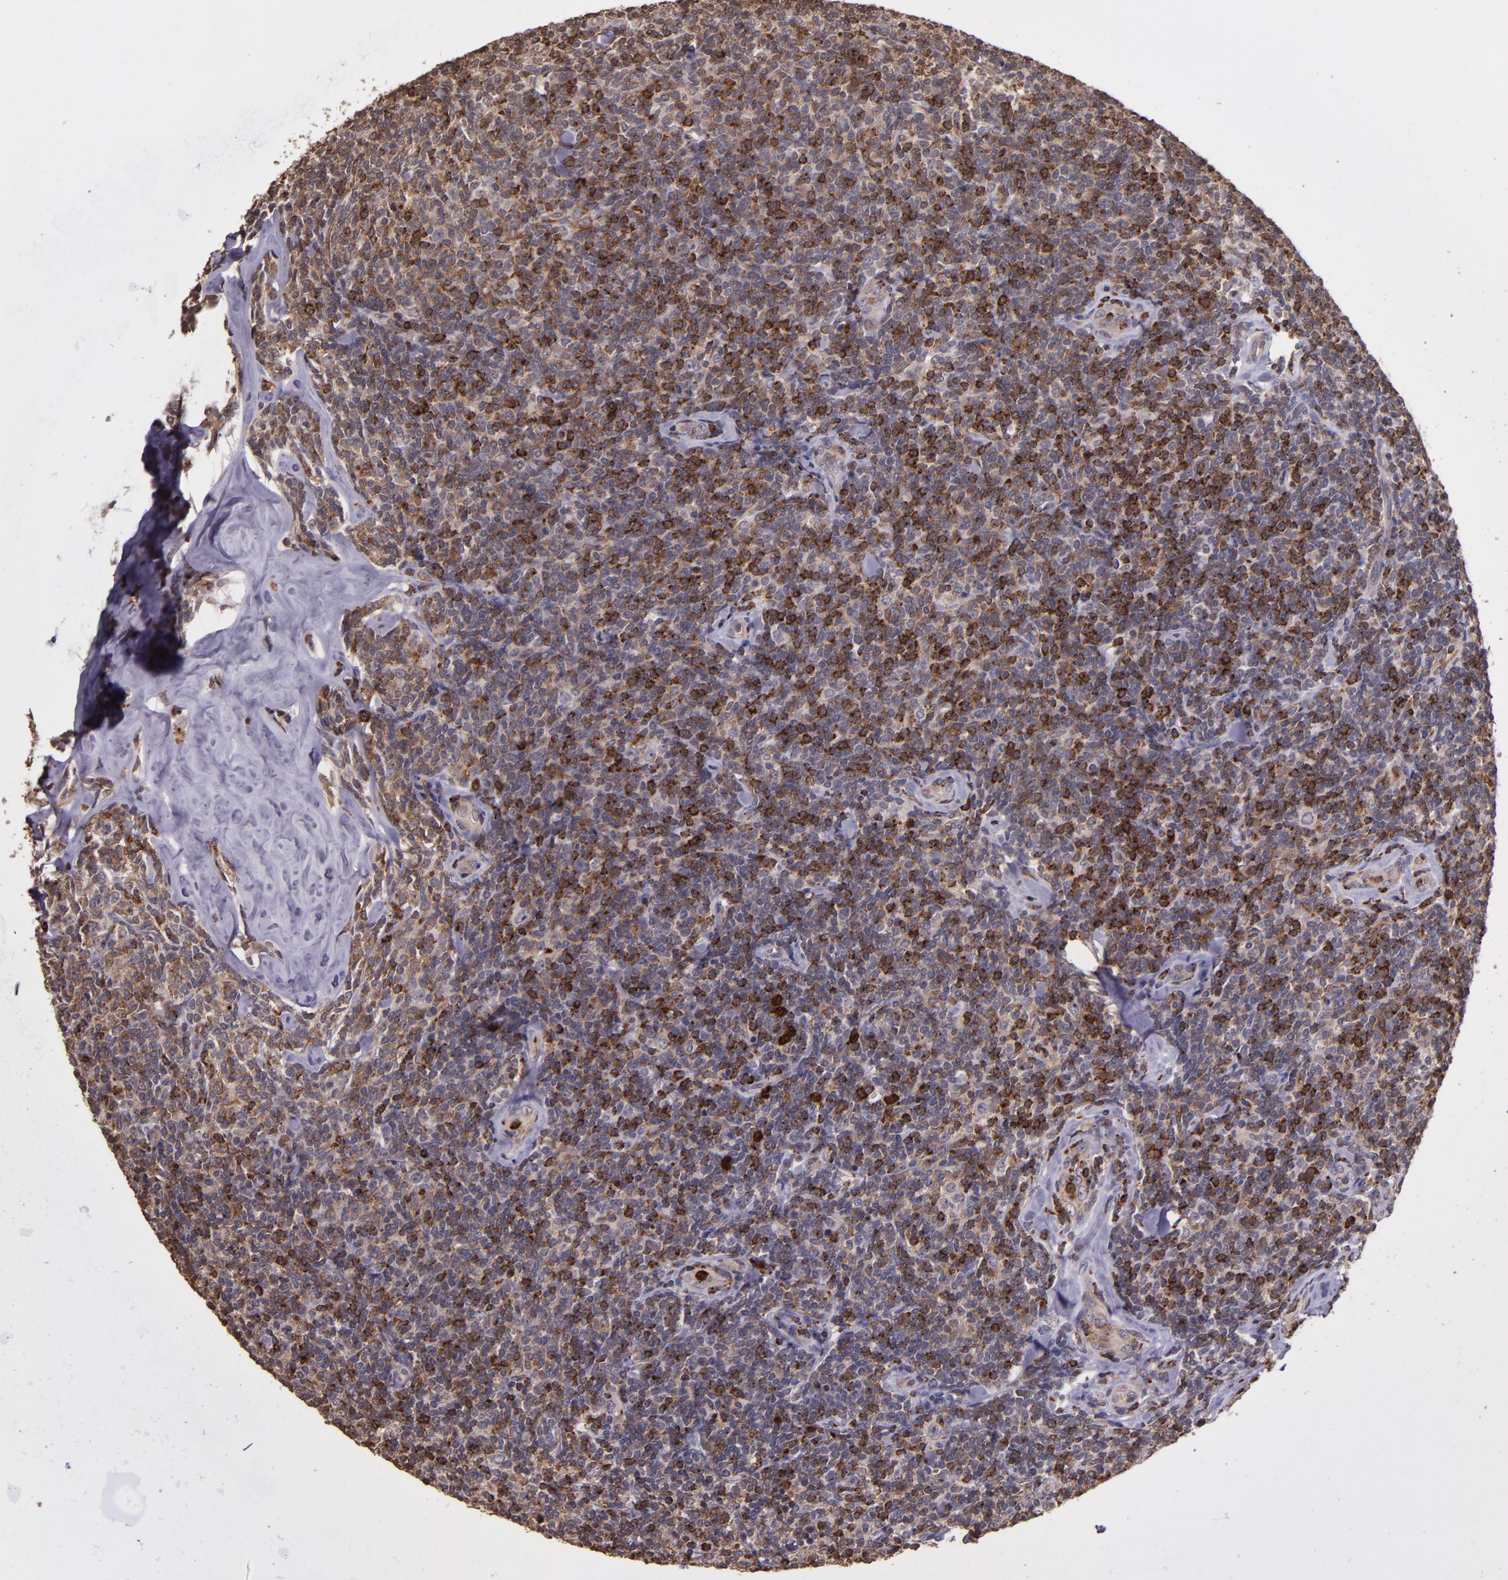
{"staining": {"intensity": "moderate", "quantity": ">75%", "location": "cytoplasmic/membranous"}, "tissue": "lymphoma", "cell_type": "Tumor cells", "image_type": "cancer", "snomed": [{"axis": "morphology", "description": "Malignant lymphoma, non-Hodgkin's type, Low grade"}, {"axis": "topography", "description": "Lymph node"}], "caption": "Malignant lymphoma, non-Hodgkin's type (low-grade) stained with immunohistochemistry (IHC) shows moderate cytoplasmic/membranous staining in about >75% of tumor cells.", "gene": "SLC2A3", "patient": {"sex": "female", "age": 56}}